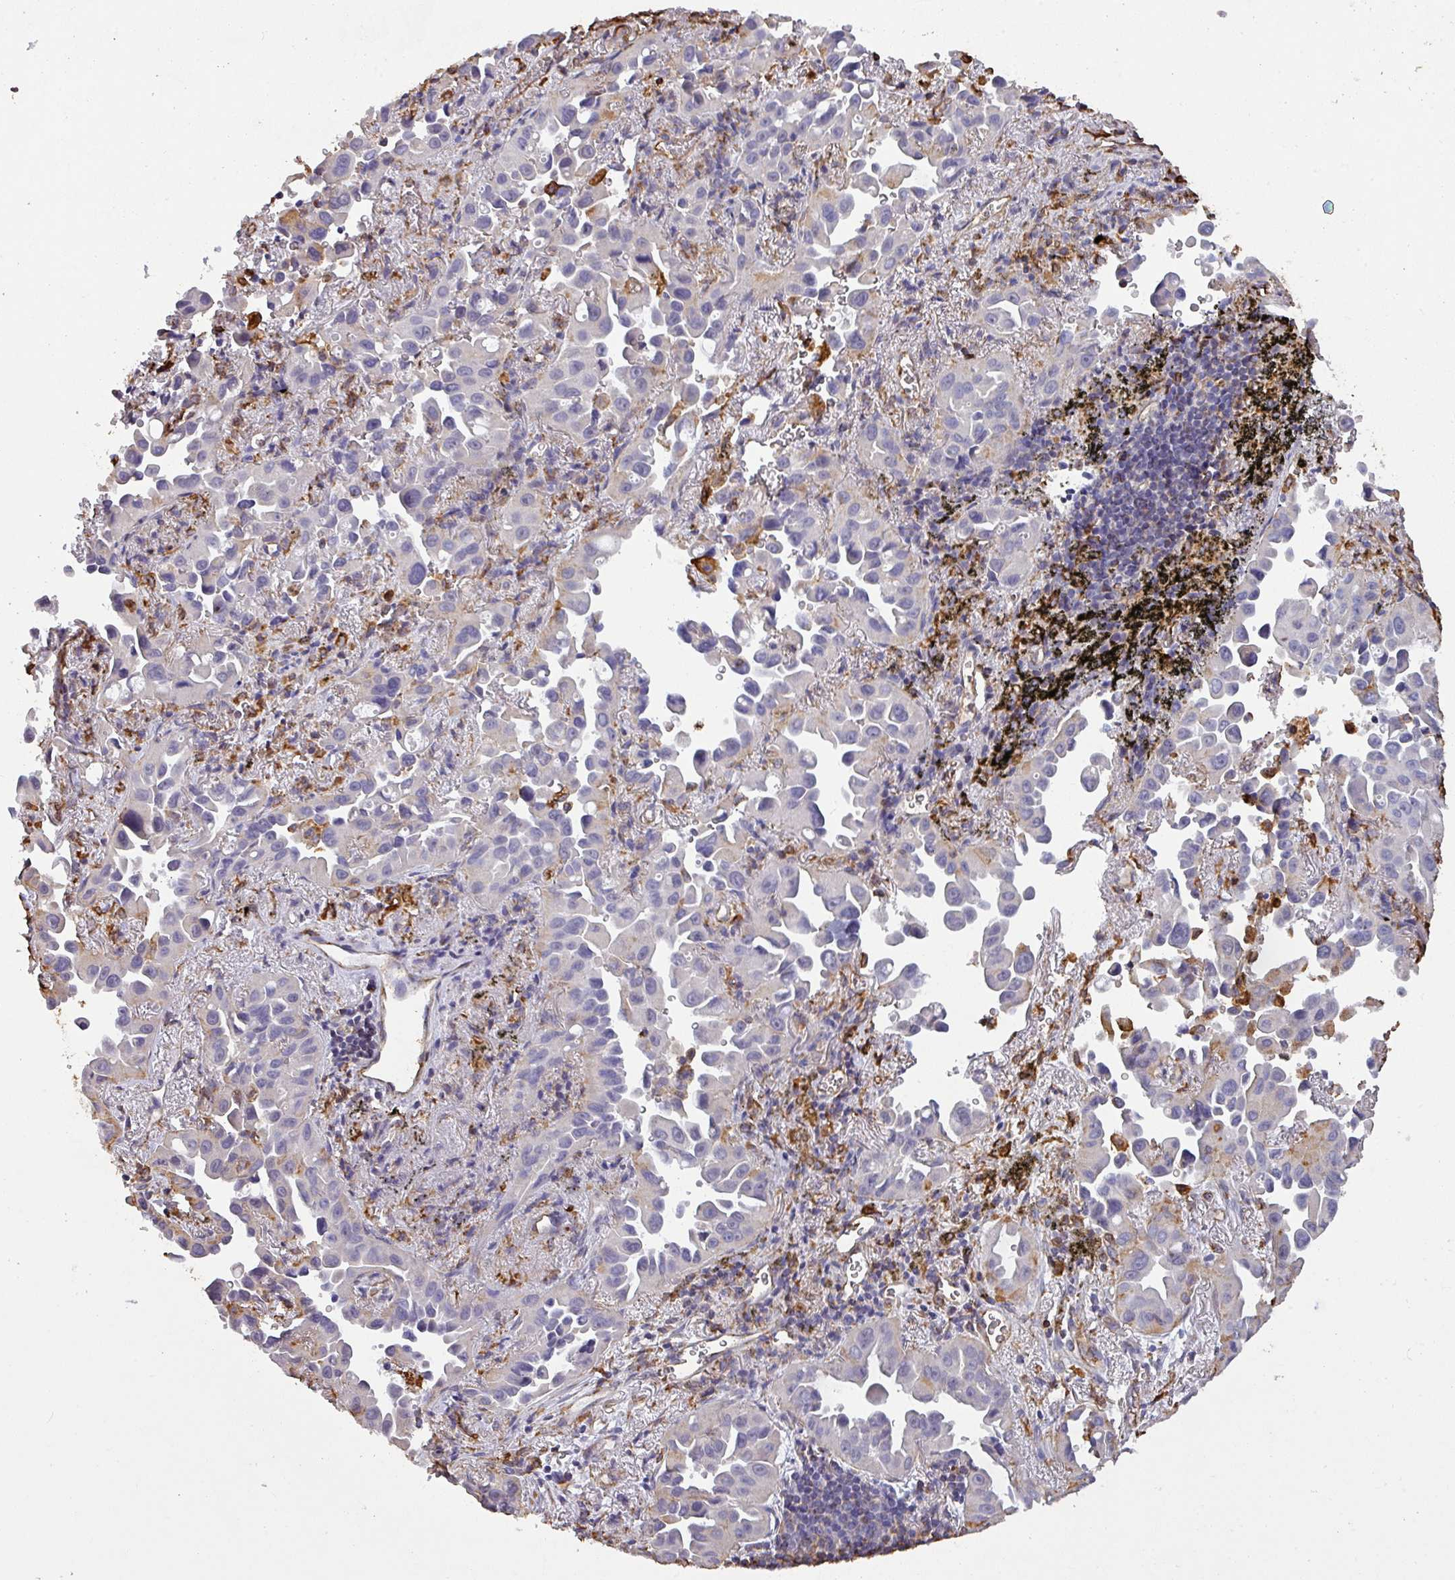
{"staining": {"intensity": "negative", "quantity": "none", "location": "none"}, "tissue": "lung cancer", "cell_type": "Tumor cells", "image_type": "cancer", "snomed": [{"axis": "morphology", "description": "Adenocarcinoma, NOS"}, {"axis": "topography", "description": "Lung"}], "caption": "IHC micrograph of neoplastic tissue: human lung adenocarcinoma stained with DAB (3,3'-diaminobenzidine) demonstrates no significant protein expression in tumor cells.", "gene": "ZNF280C", "patient": {"sex": "male", "age": 68}}